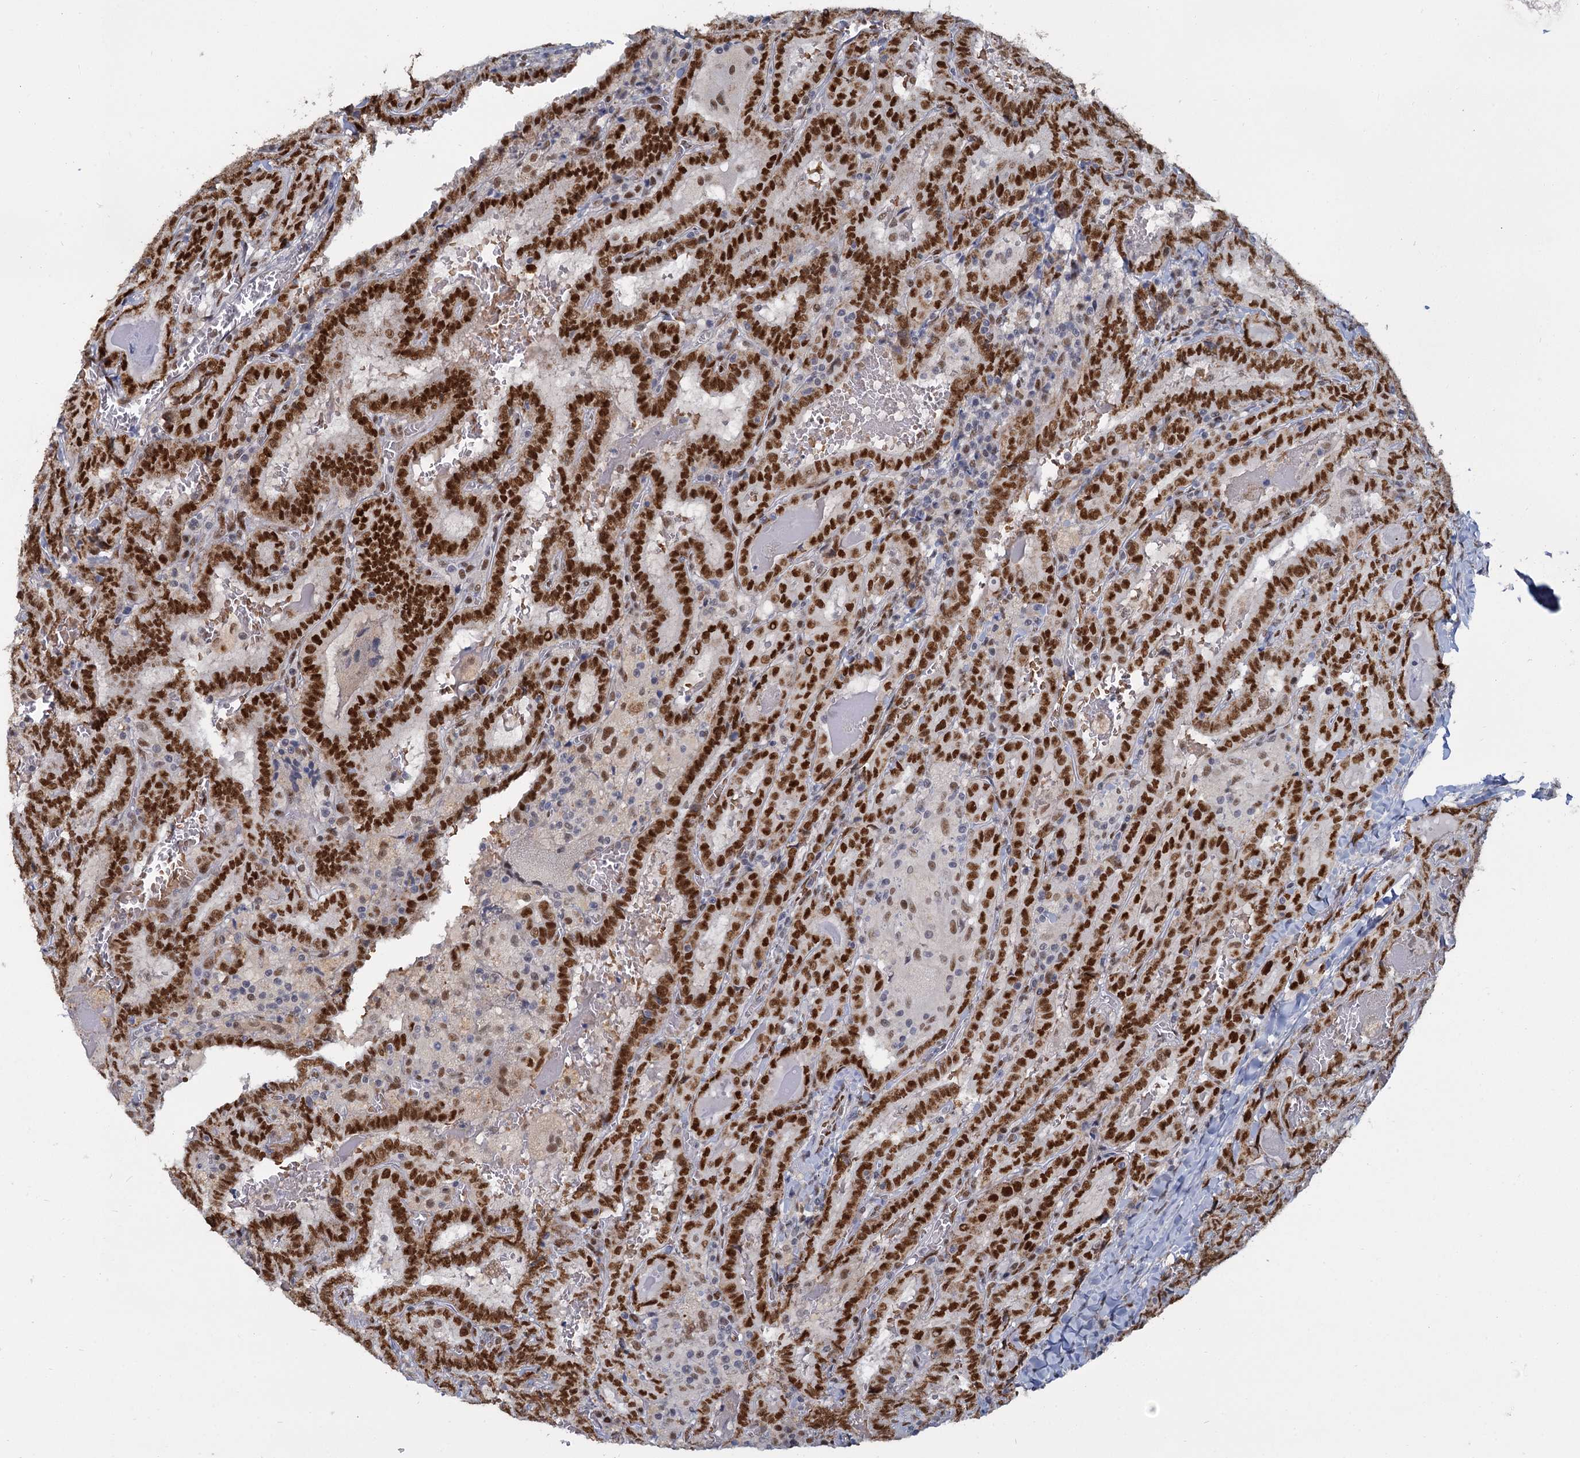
{"staining": {"intensity": "strong", "quantity": ">75%", "location": "nuclear"}, "tissue": "thyroid cancer", "cell_type": "Tumor cells", "image_type": "cancer", "snomed": [{"axis": "morphology", "description": "Papillary adenocarcinoma, NOS"}, {"axis": "topography", "description": "Thyroid gland"}], "caption": "Human thyroid papillary adenocarcinoma stained with a protein marker shows strong staining in tumor cells.", "gene": "RPRD1A", "patient": {"sex": "female", "age": 72}}